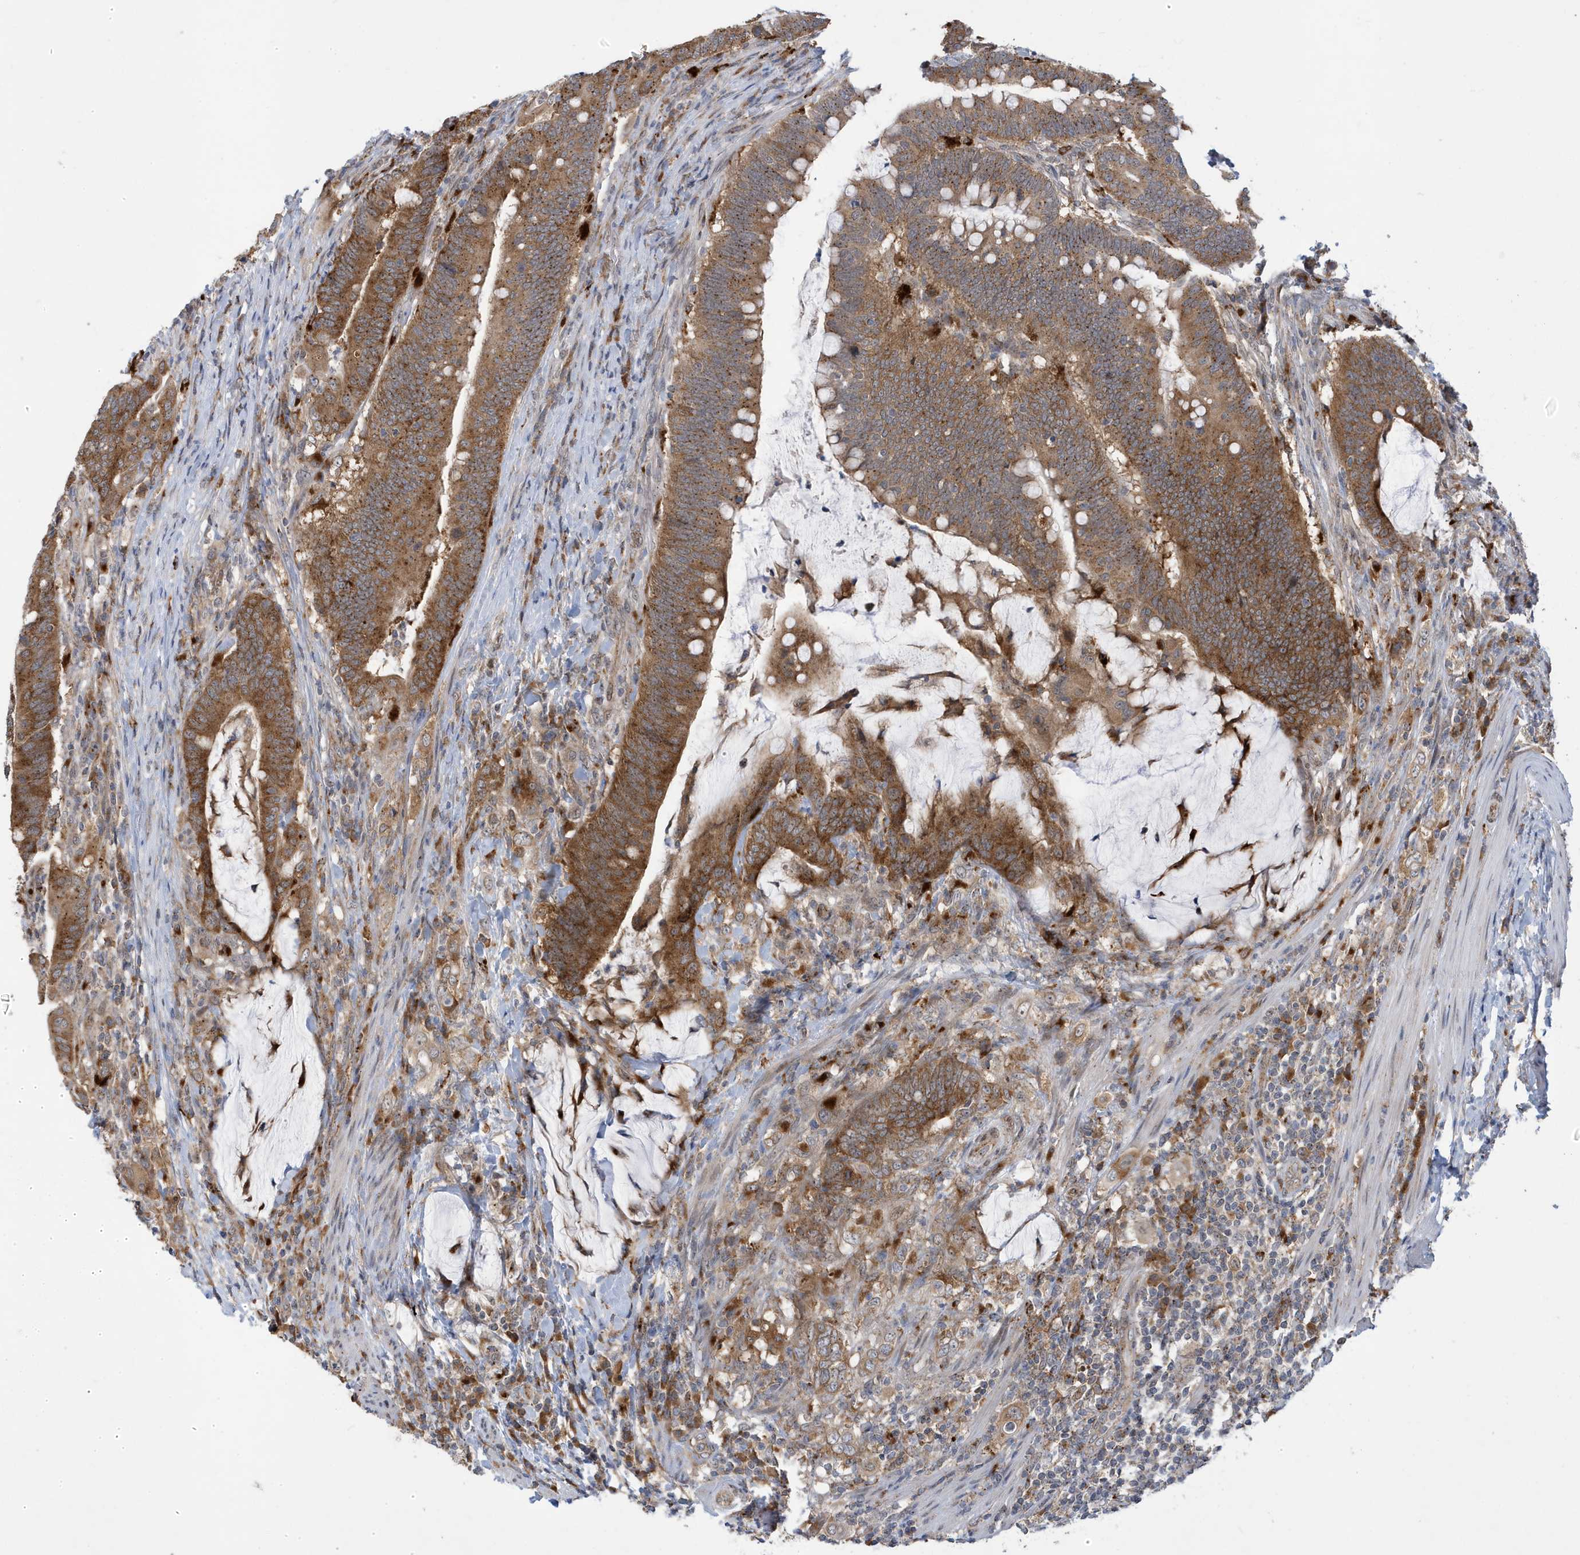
{"staining": {"intensity": "moderate", "quantity": ">75%", "location": "cytoplasmic/membranous"}, "tissue": "colorectal cancer", "cell_type": "Tumor cells", "image_type": "cancer", "snomed": [{"axis": "morphology", "description": "Adenocarcinoma, NOS"}, {"axis": "topography", "description": "Colon"}], "caption": "Immunohistochemical staining of human adenocarcinoma (colorectal) displays moderate cytoplasmic/membranous protein staining in about >75% of tumor cells.", "gene": "ZNF507", "patient": {"sex": "female", "age": 66}}